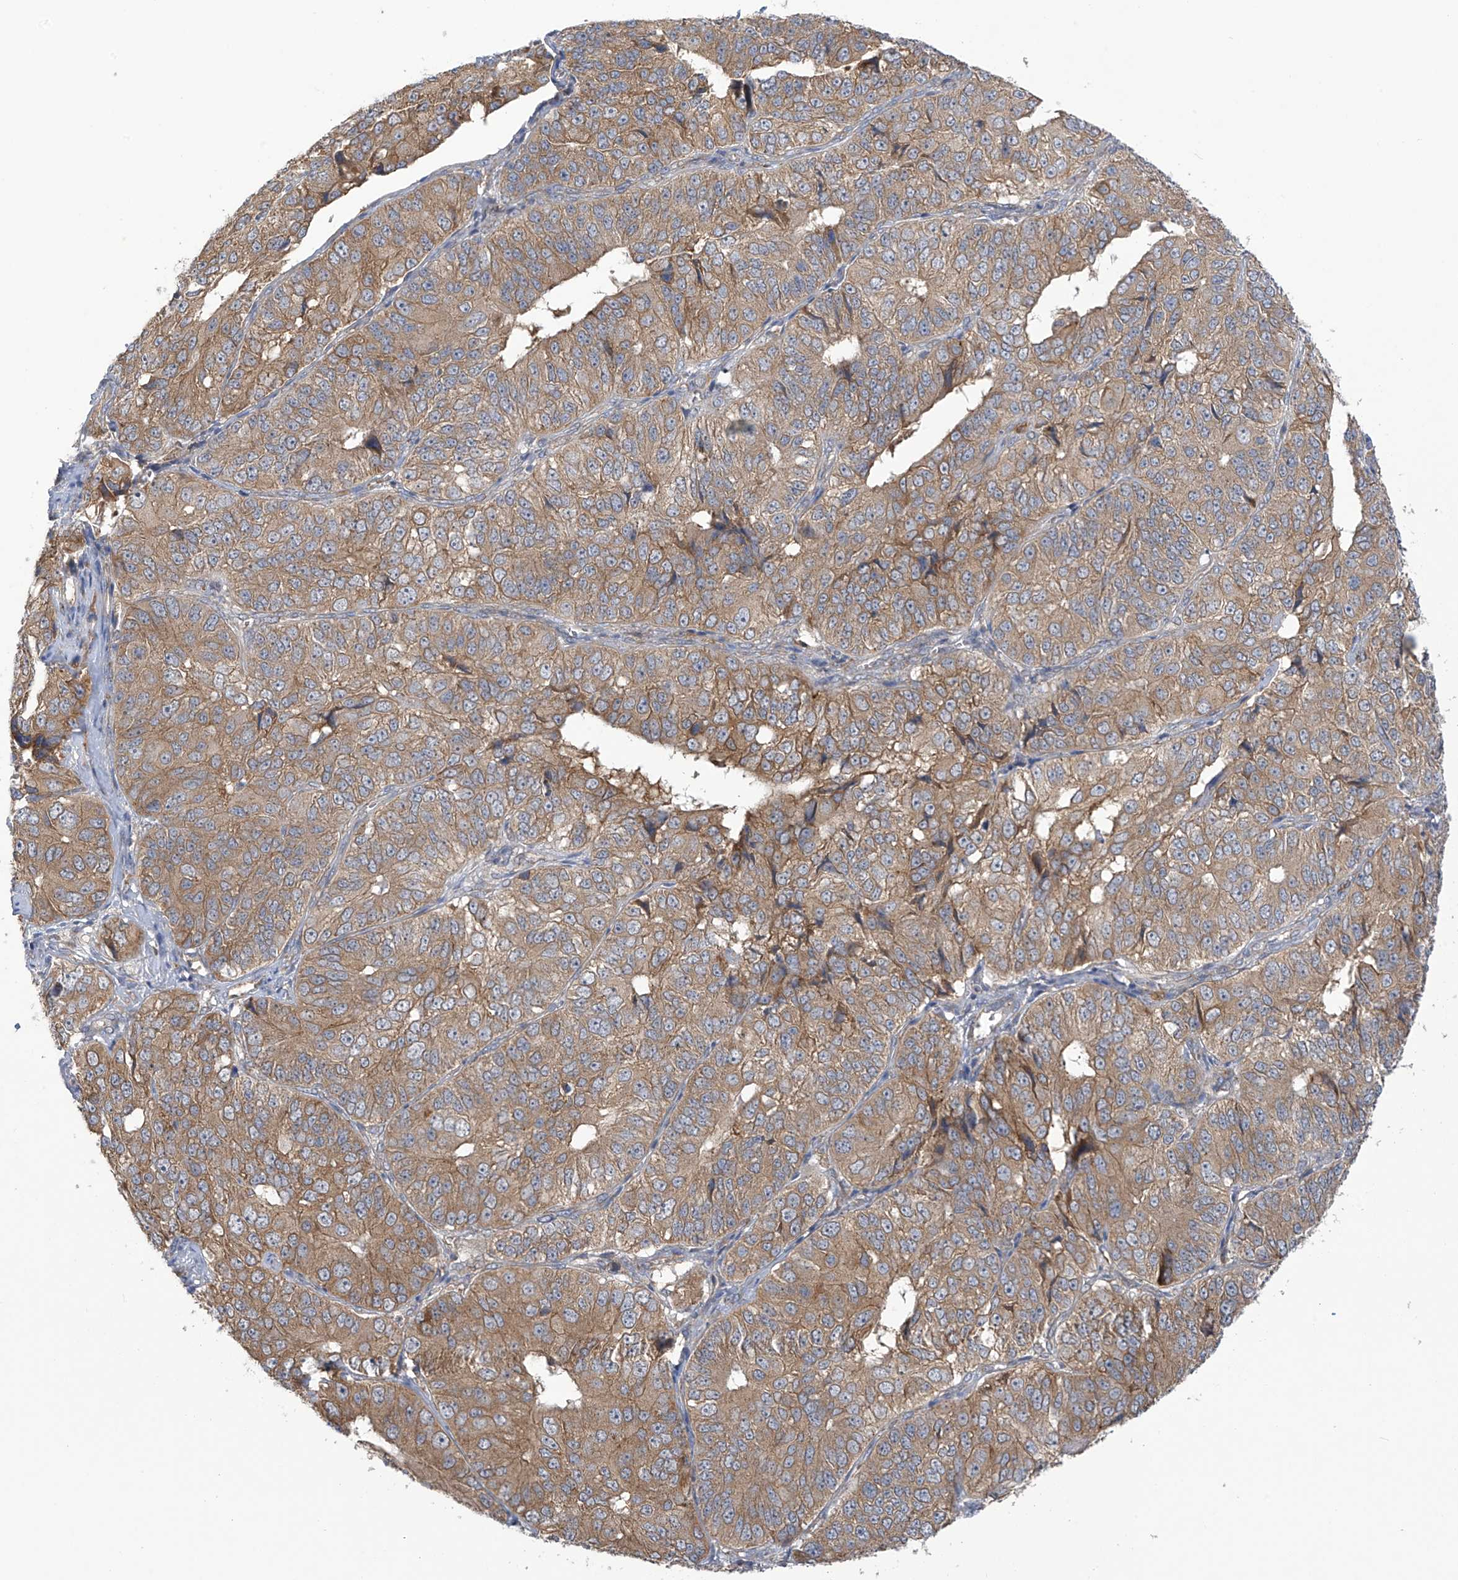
{"staining": {"intensity": "moderate", "quantity": "25%-75%", "location": "cytoplasmic/membranous"}, "tissue": "ovarian cancer", "cell_type": "Tumor cells", "image_type": "cancer", "snomed": [{"axis": "morphology", "description": "Carcinoma, endometroid"}, {"axis": "topography", "description": "Ovary"}], "caption": "Protein staining of ovarian endometroid carcinoma tissue displays moderate cytoplasmic/membranous expression in about 25%-75% of tumor cells.", "gene": "KIAA1522", "patient": {"sex": "female", "age": 51}}